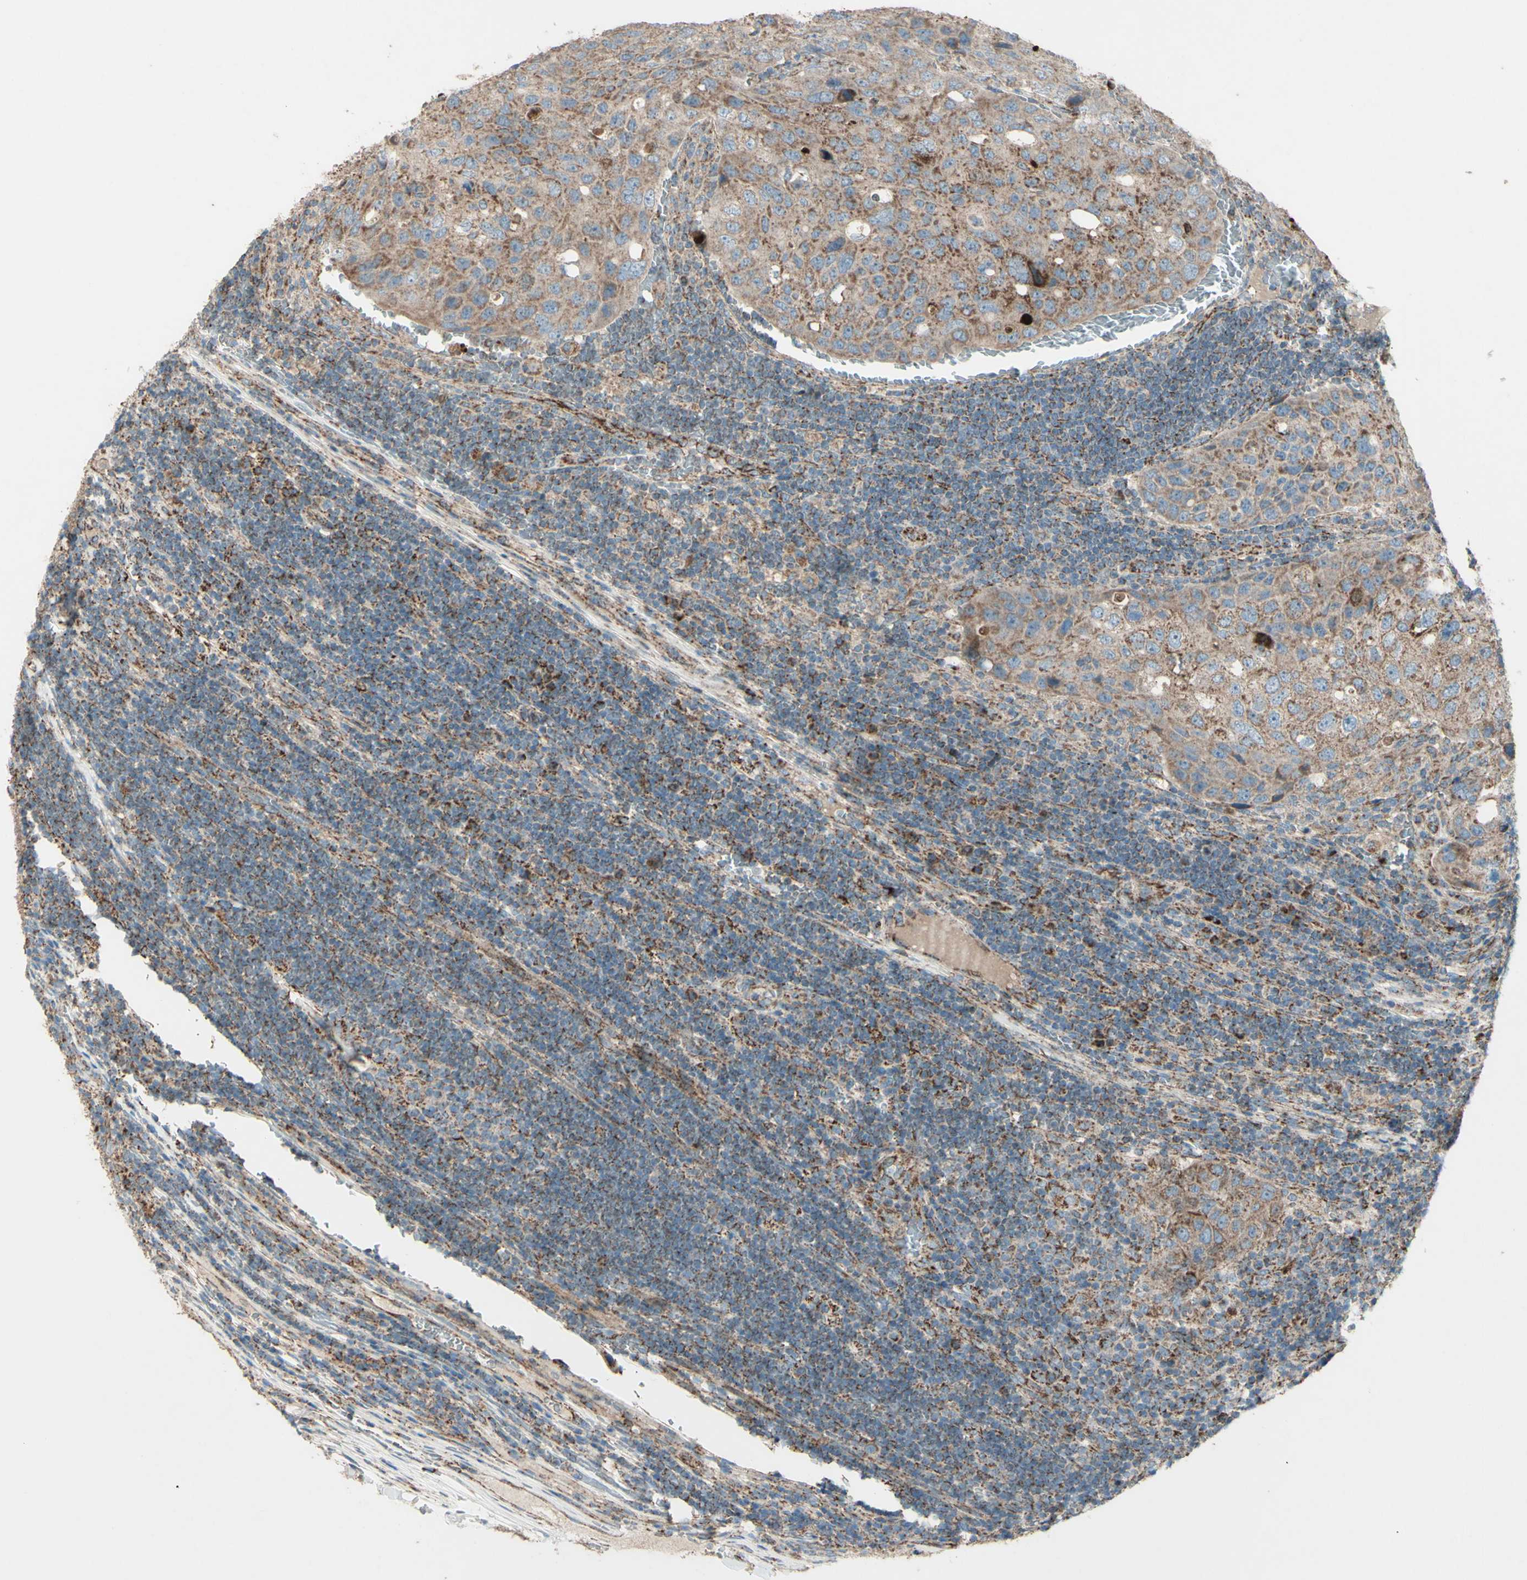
{"staining": {"intensity": "moderate", "quantity": ">75%", "location": "cytoplasmic/membranous"}, "tissue": "urothelial cancer", "cell_type": "Tumor cells", "image_type": "cancer", "snomed": [{"axis": "morphology", "description": "Urothelial carcinoma, High grade"}, {"axis": "topography", "description": "Lymph node"}, {"axis": "topography", "description": "Urinary bladder"}], "caption": "Protein staining of urothelial cancer tissue shows moderate cytoplasmic/membranous expression in approximately >75% of tumor cells.", "gene": "RHOT1", "patient": {"sex": "male", "age": 51}}